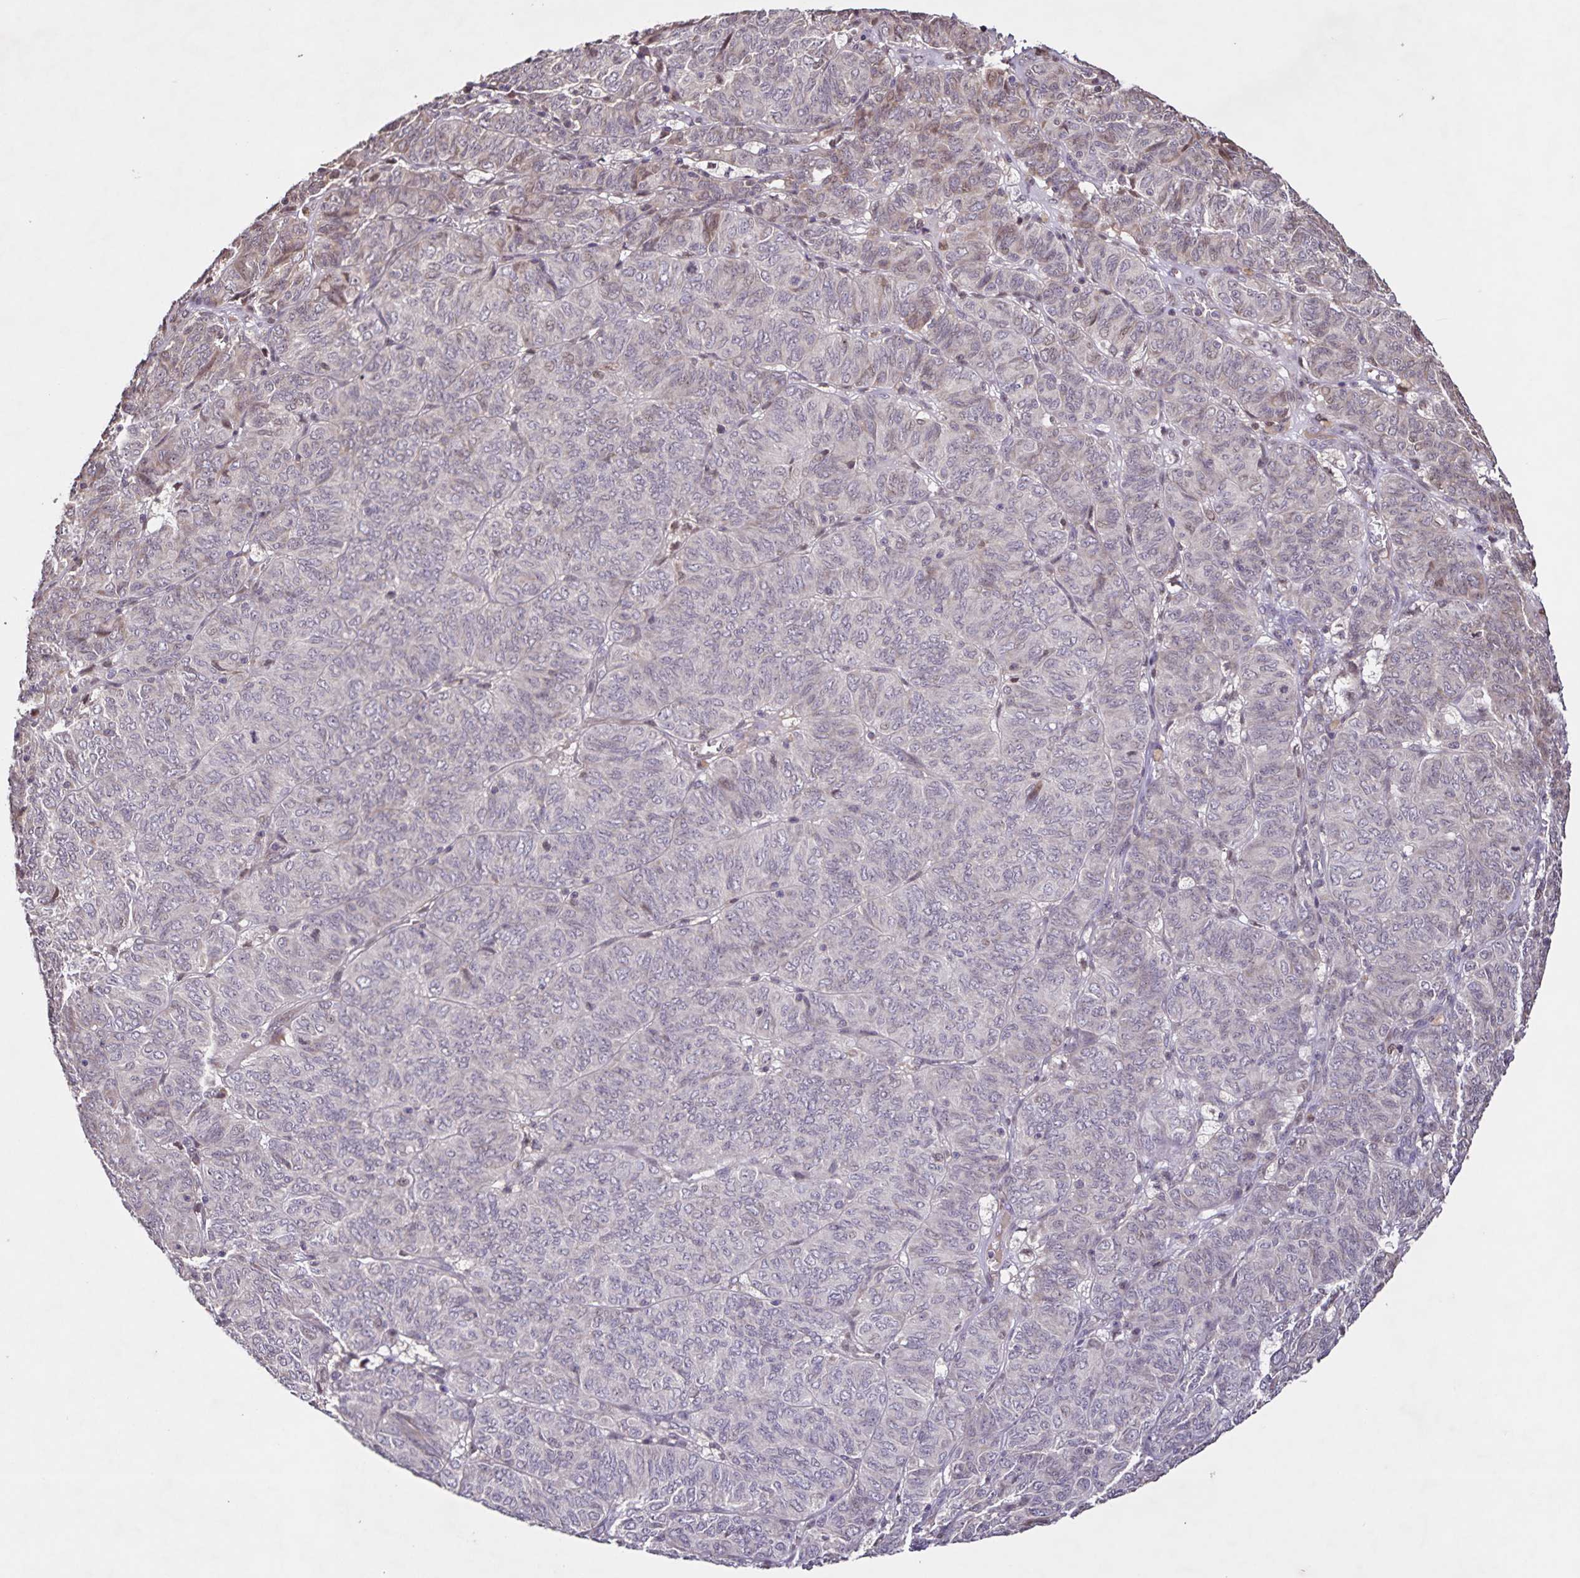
{"staining": {"intensity": "weak", "quantity": "<25%", "location": "cytoplasmic/membranous"}, "tissue": "ovarian cancer", "cell_type": "Tumor cells", "image_type": "cancer", "snomed": [{"axis": "morphology", "description": "Carcinoma, endometroid"}, {"axis": "topography", "description": "Ovary"}], "caption": "Immunohistochemistry of endometroid carcinoma (ovarian) exhibits no positivity in tumor cells.", "gene": "GDF2", "patient": {"sex": "female", "age": 80}}